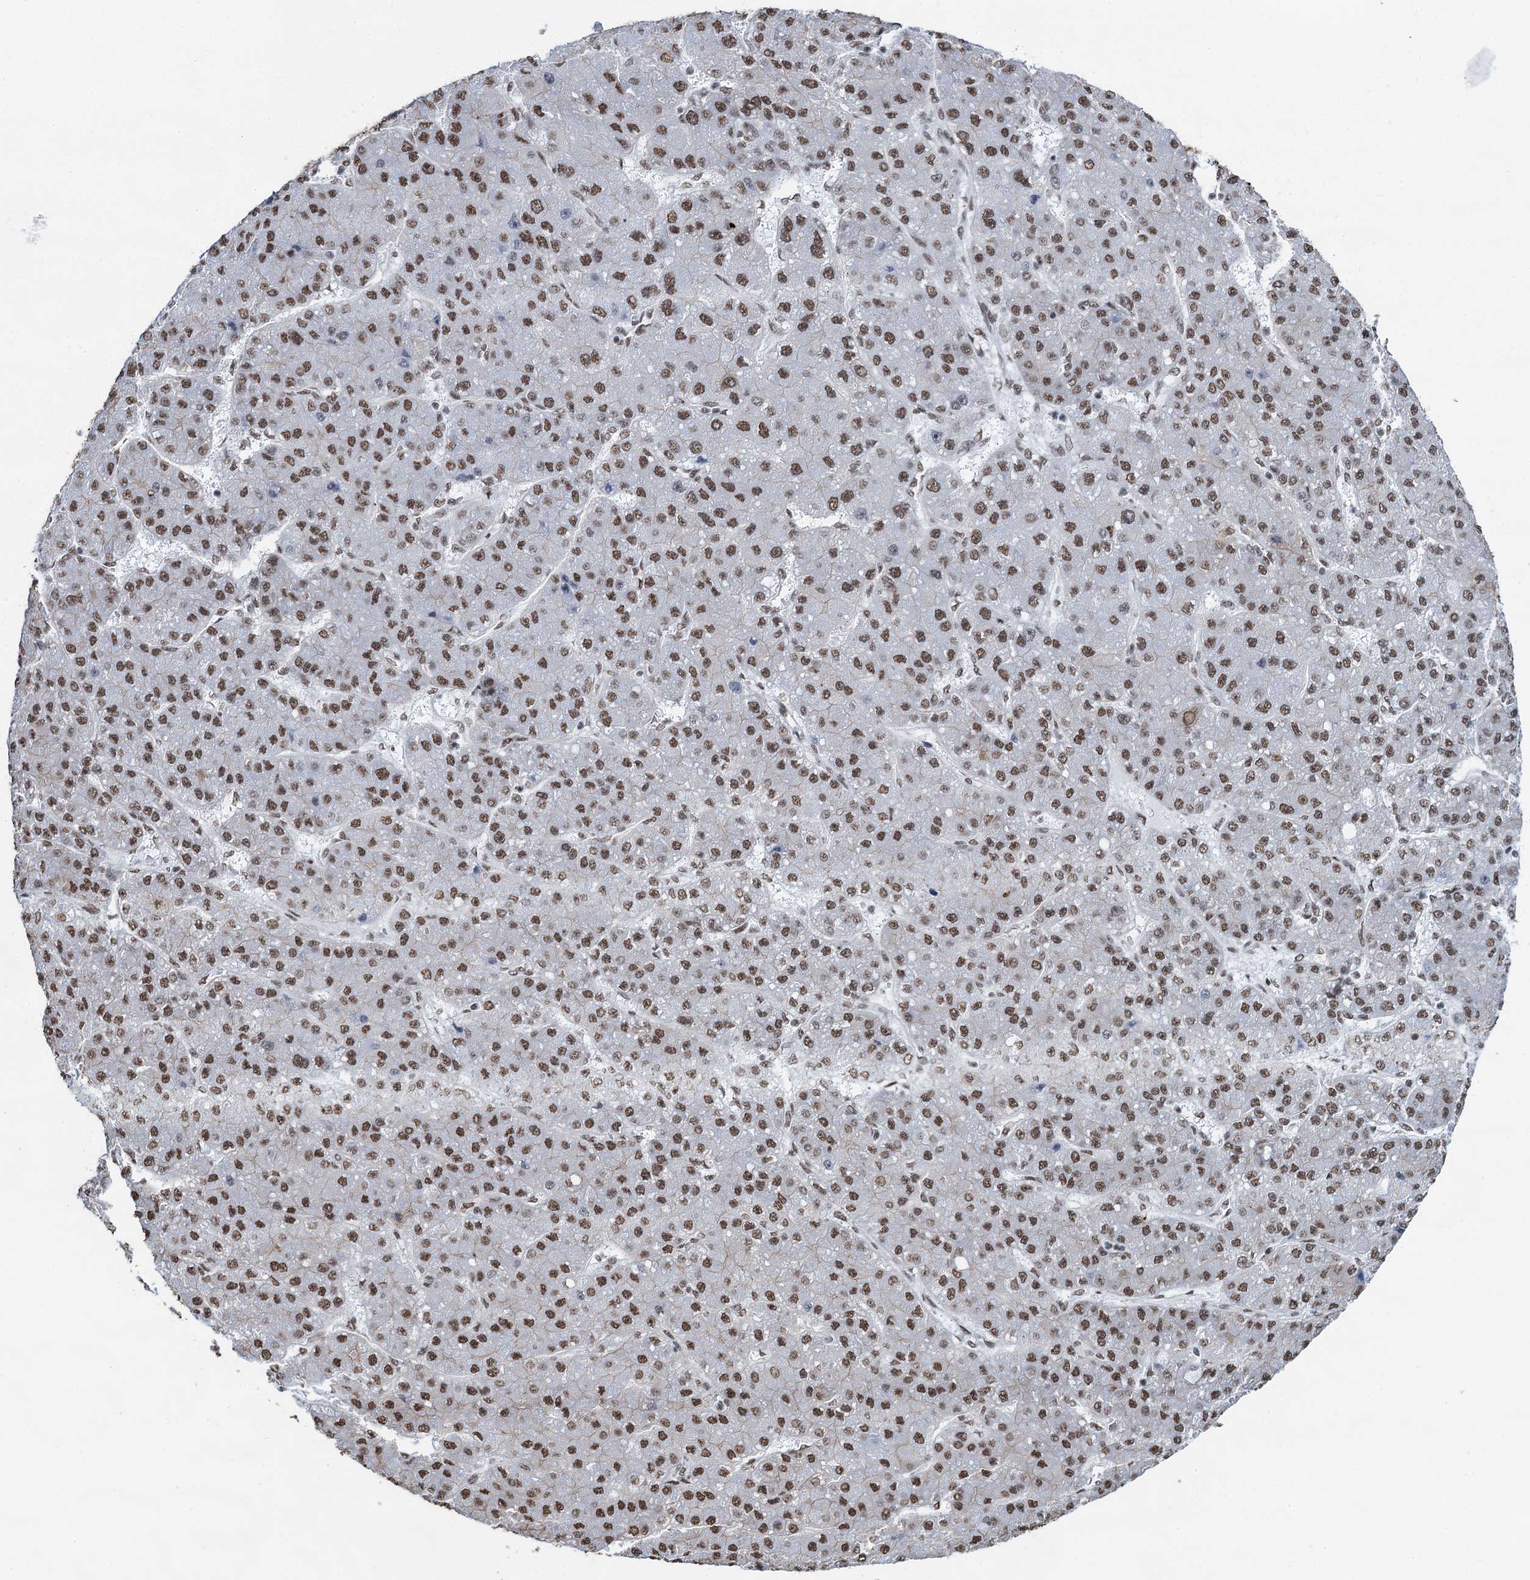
{"staining": {"intensity": "moderate", "quantity": ">75%", "location": "nuclear"}, "tissue": "liver cancer", "cell_type": "Tumor cells", "image_type": "cancer", "snomed": [{"axis": "morphology", "description": "Carcinoma, Hepatocellular, NOS"}, {"axis": "topography", "description": "Liver"}], "caption": "Tumor cells demonstrate medium levels of moderate nuclear staining in approximately >75% of cells in liver hepatocellular carcinoma. (DAB (3,3'-diaminobenzidine) IHC, brown staining for protein, blue staining for nuclei).", "gene": "ZNF609", "patient": {"sex": "male", "age": 67}}